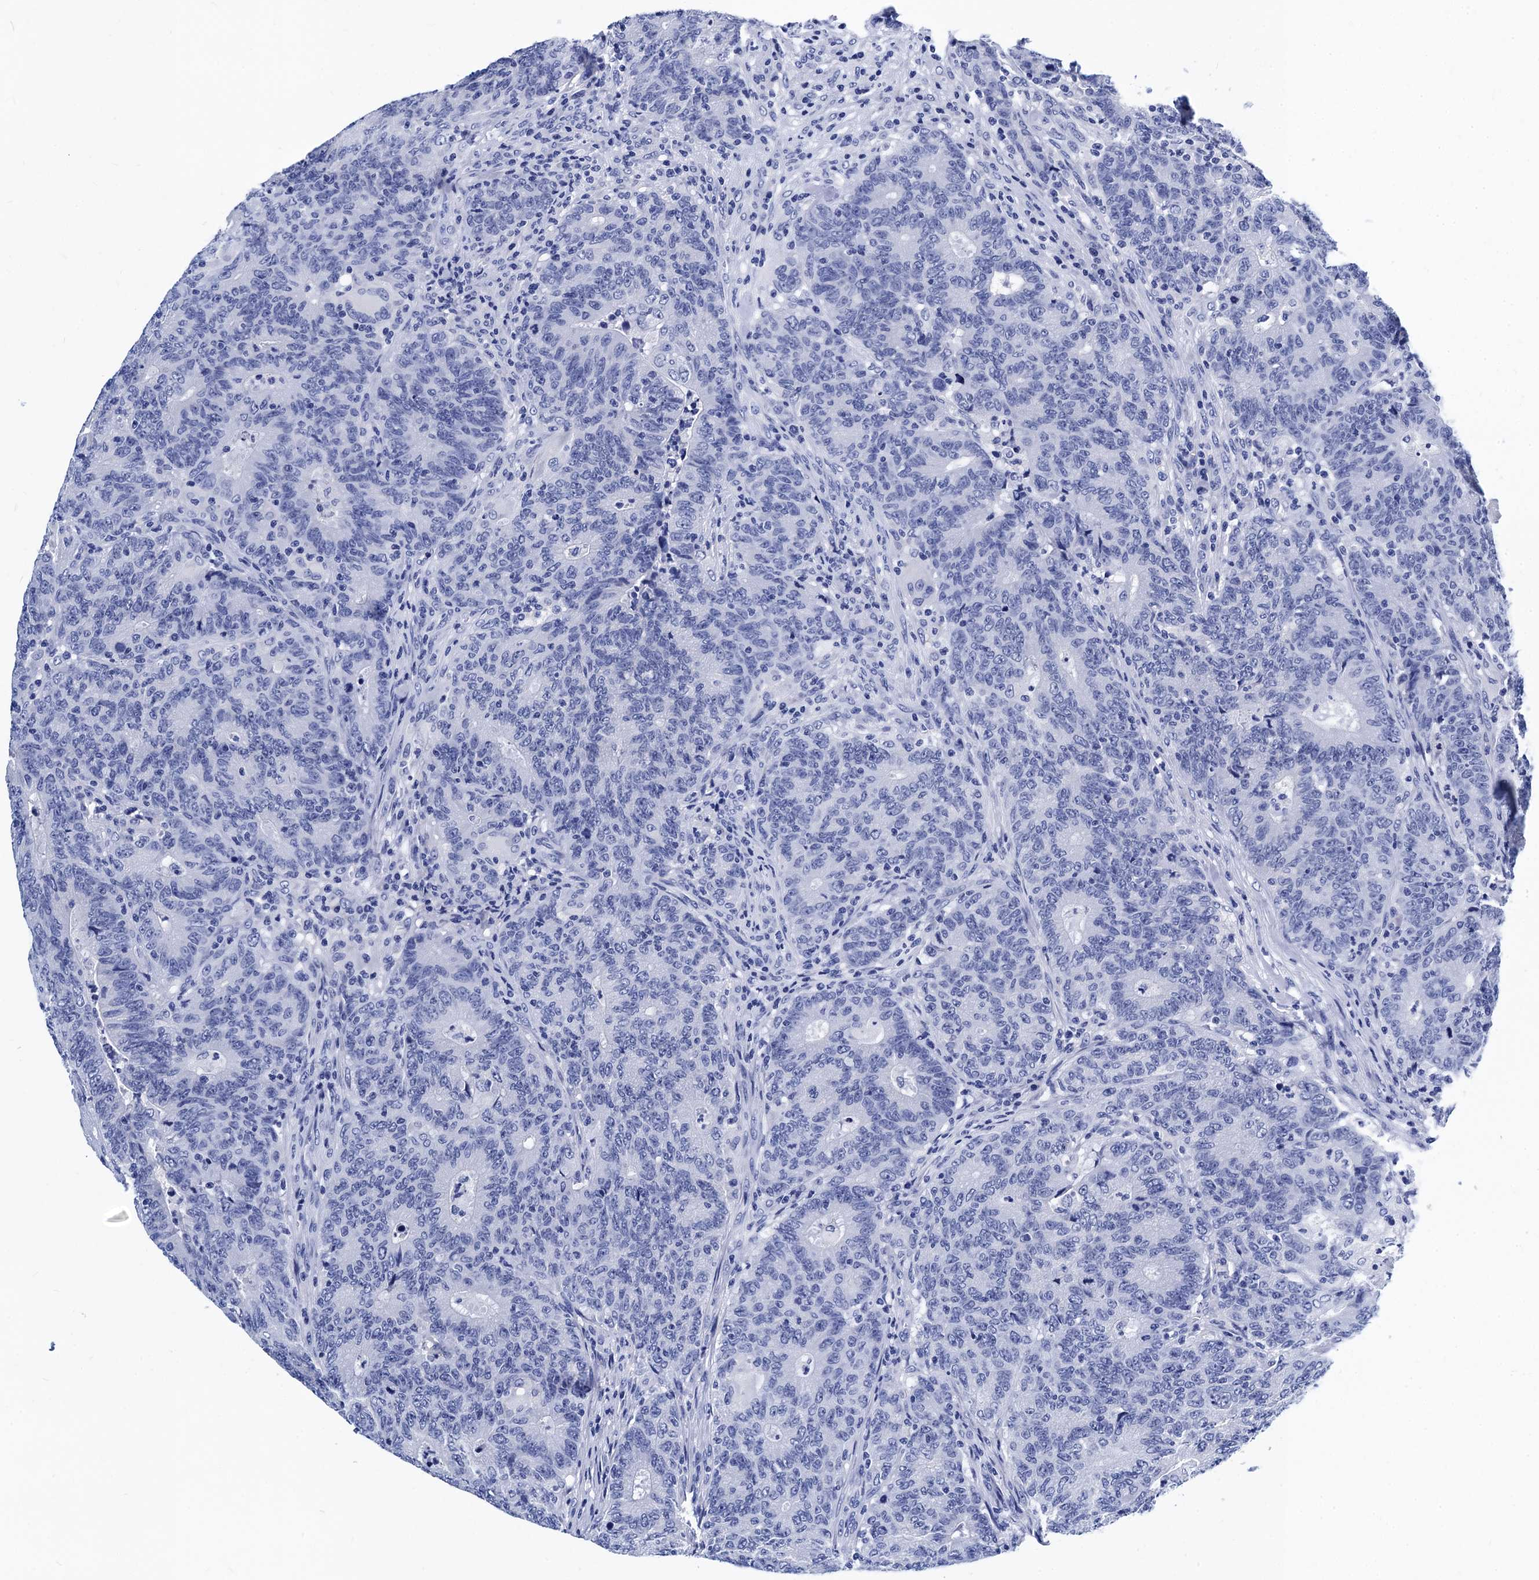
{"staining": {"intensity": "negative", "quantity": "none", "location": "none"}, "tissue": "colorectal cancer", "cell_type": "Tumor cells", "image_type": "cancer", "snomed": [{"axis": "morphology", "description": "Adenocarcinoma, NOS"}, {"axis": "topography", "description": "Colon"}], "caption": "Tumor cells show no significant protein positivity in colorectal cancer (adenocarcinoma).", "gene": "MYBPC3", "patient": {"sex": "female", "age": 75}}